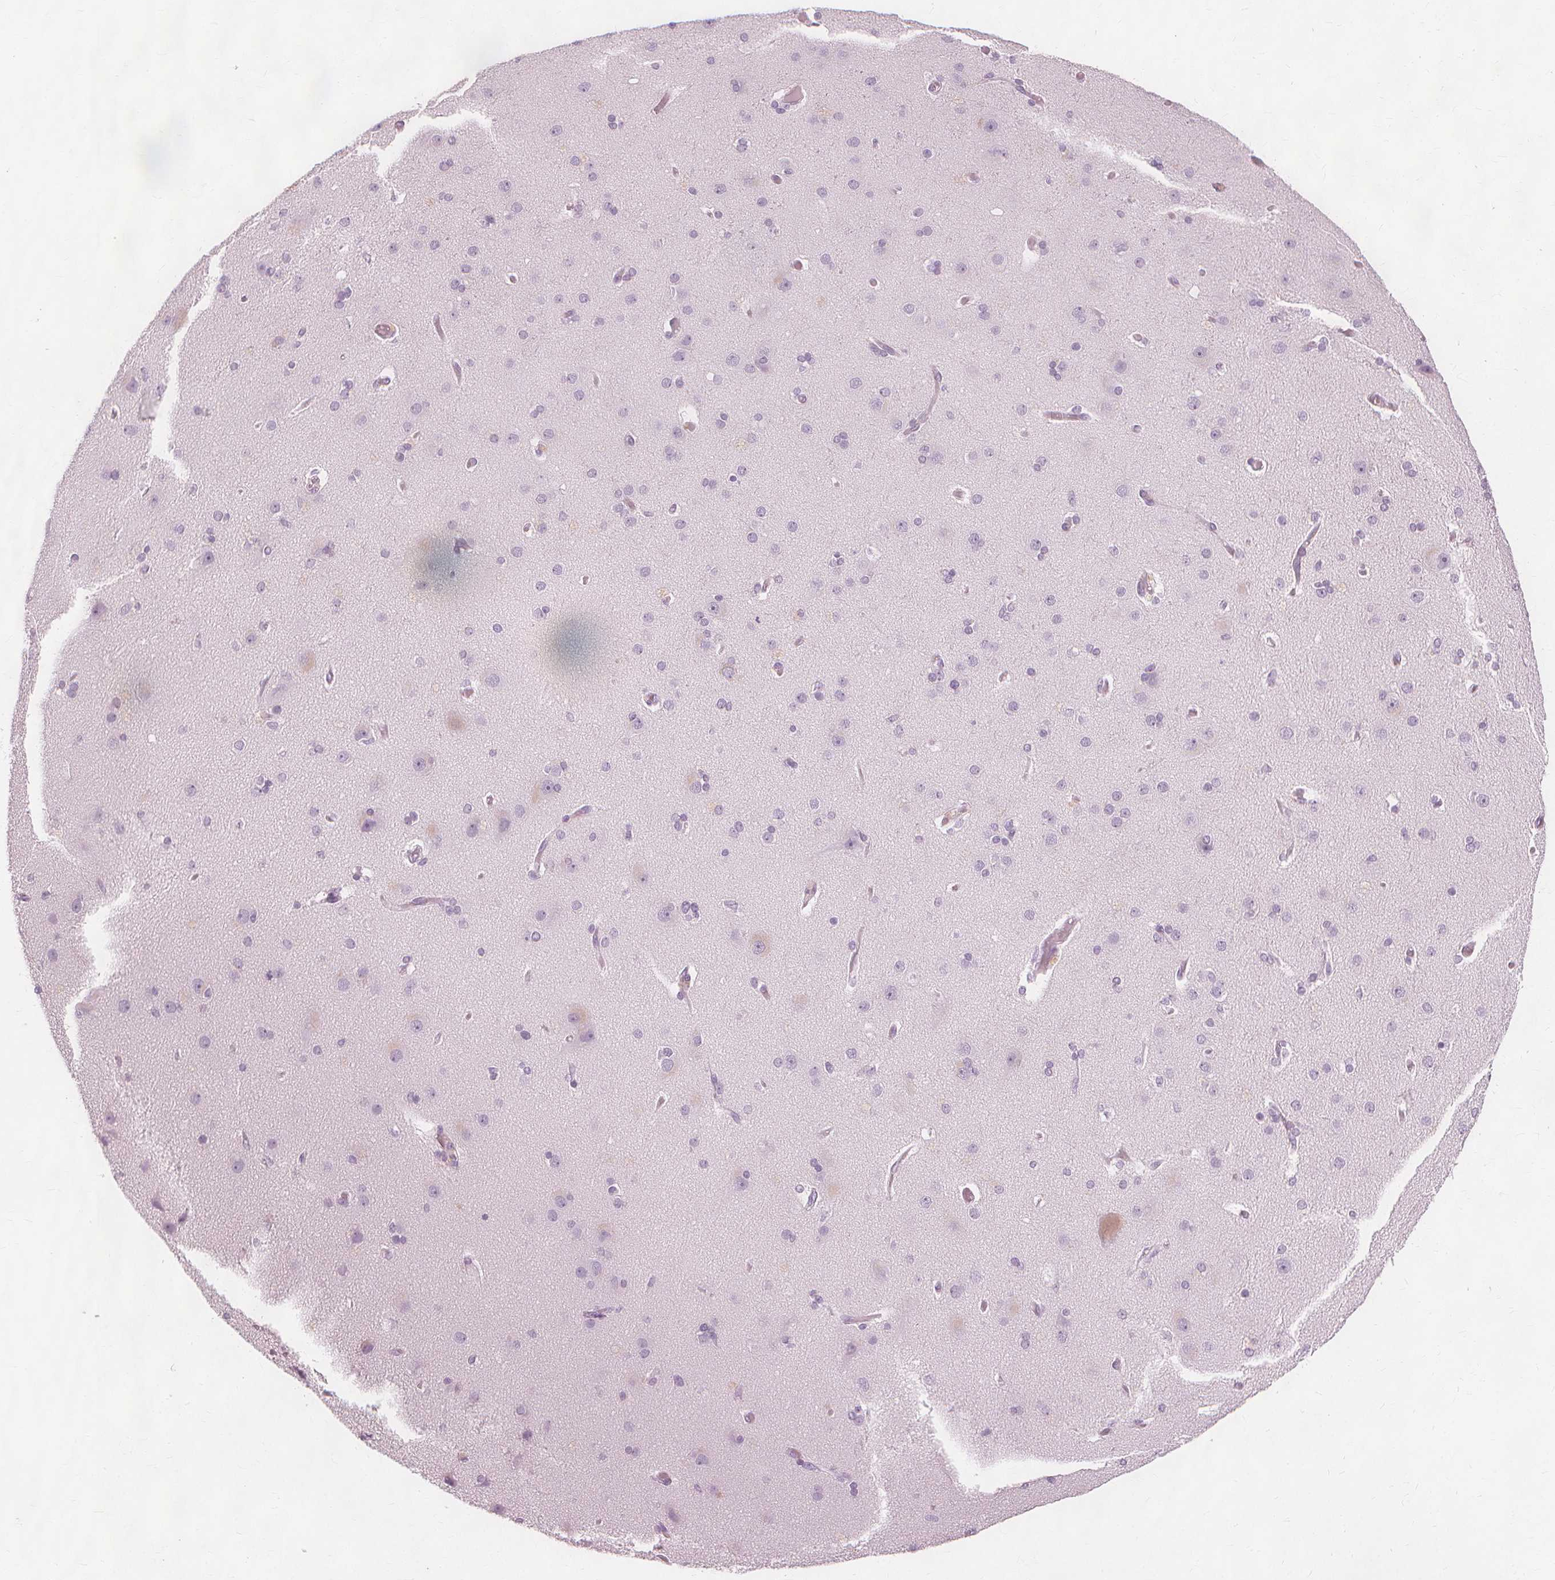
{"staining": {"intensity": "negative", "quantity": "none", "location": "none"}, "tissue": "cerebral cortex", "cell_type": "Endothelial cells", "image_type": "normal", "snomed": [{"axis": "morphology", "description": "Normal tissue, NOS"}, {"axis": "morphology", "description": "Glioma, malignant, High grade"}, {"axis": "topography", "description": "Cerebral cortex"}], "caption": "A high-resolution micrograph shows immunohistochemistry (IHC) staining of normal cerebral cortex, which reveals no significant staining in endothelial cells. Nuclei are stained in blue.", "gene": "TFF1", "patient": {"sex": "male", "age": 71}}